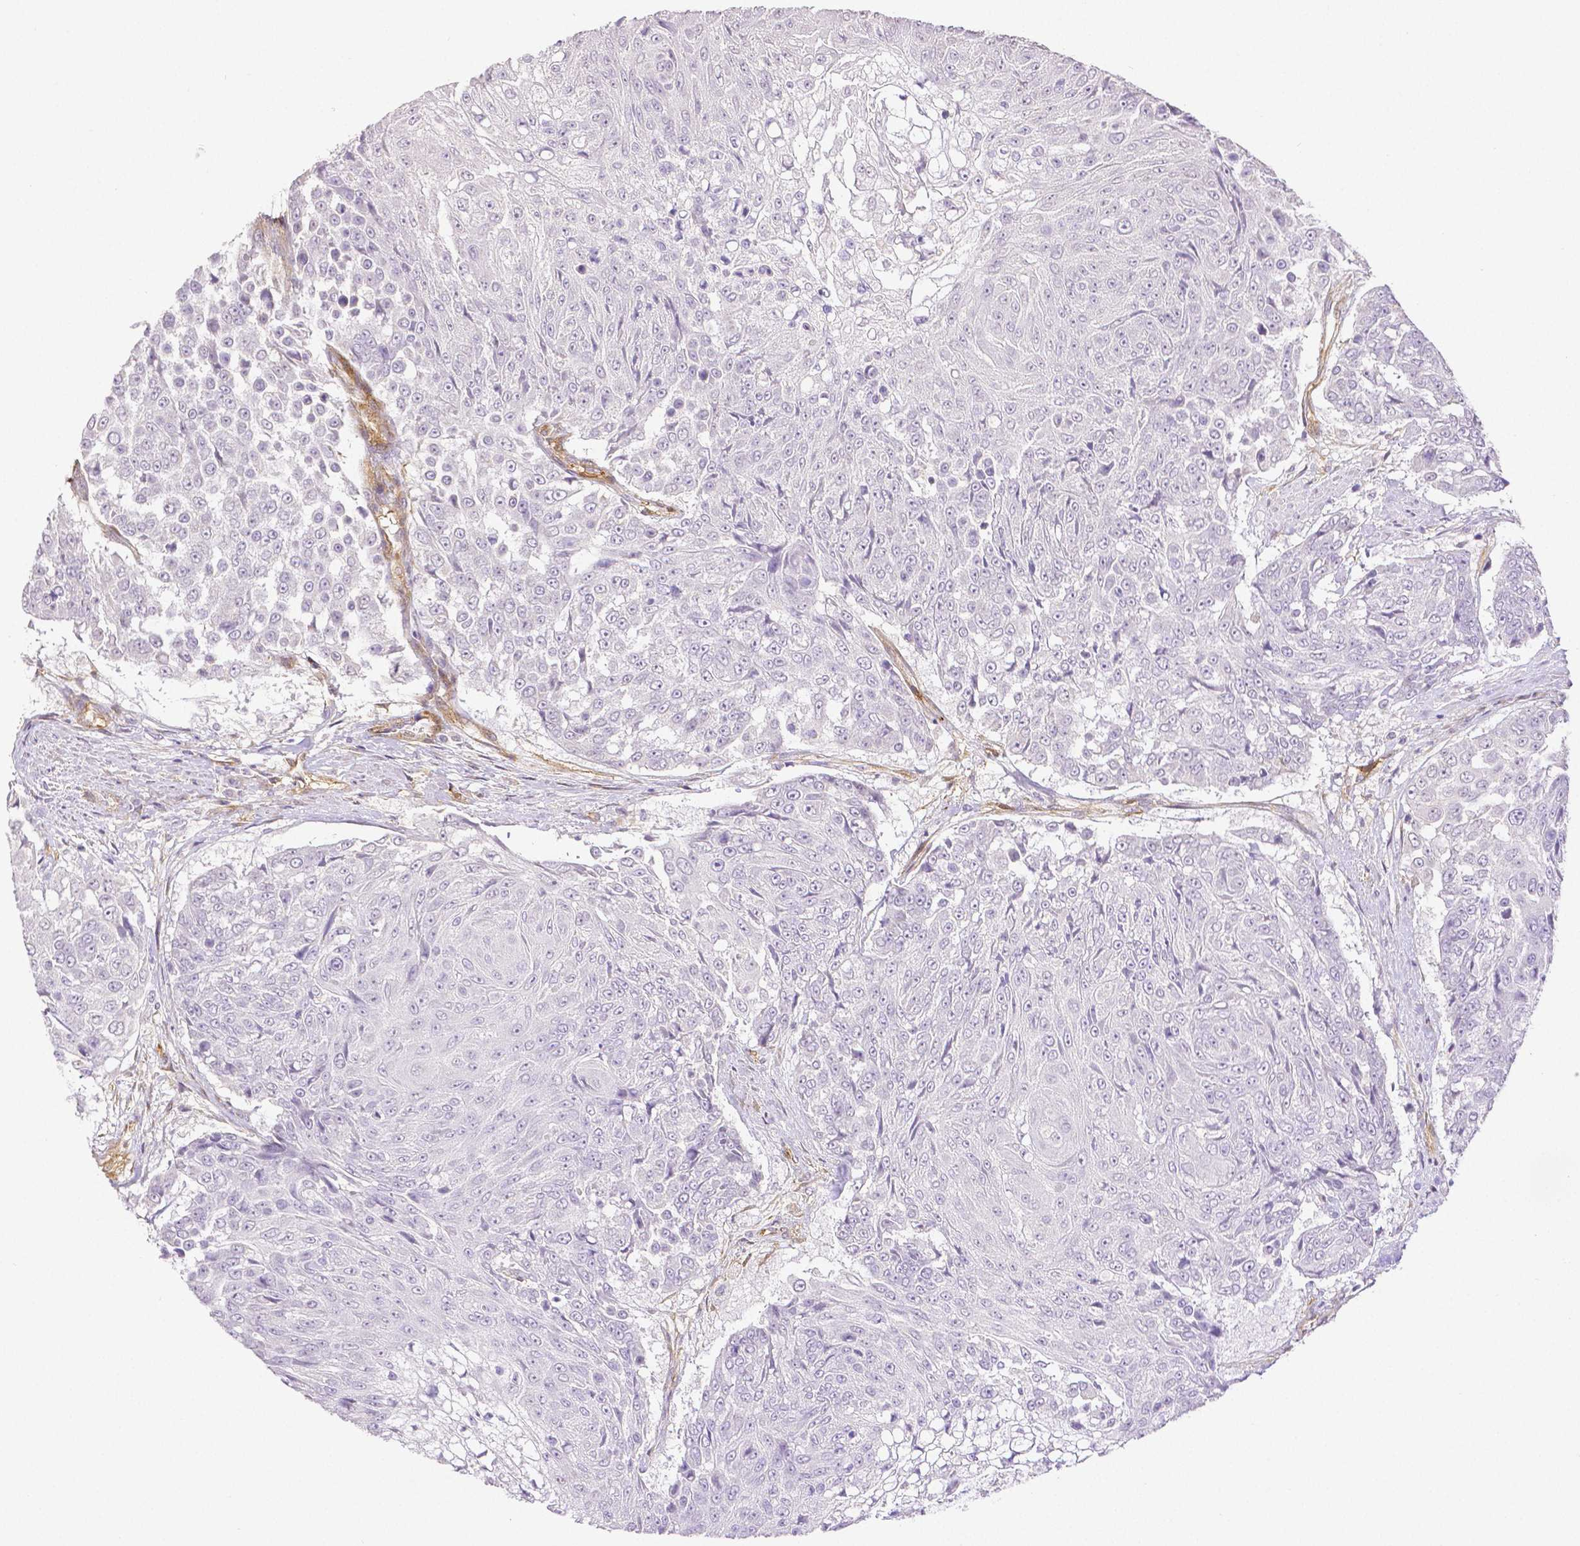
{"staining": {"intensity": "negative", "quantity": "none", "location": "none"}, "tissue": "urothelial cancer", "cell_type": "Tumor cells", "image_type": "cancer", "snomed": [{"axis": "morphology", "description": "Urothelial carcinoma, High grade"}, {"axis": "topography", "description": "Urinary bladder"}], "caption": "This is a photomicrograph of immunohistochemistry (IHC) staining of high-grade urothelial carcinoma, which shows no staining in tumor cells. (Stains: DAB immunohistochemistry with hematoxylin counter stain, Microscopy: brightfield microscopy at high magnification).", "gene": "THY1", "patient": {"sex": "female", "age": 63}}